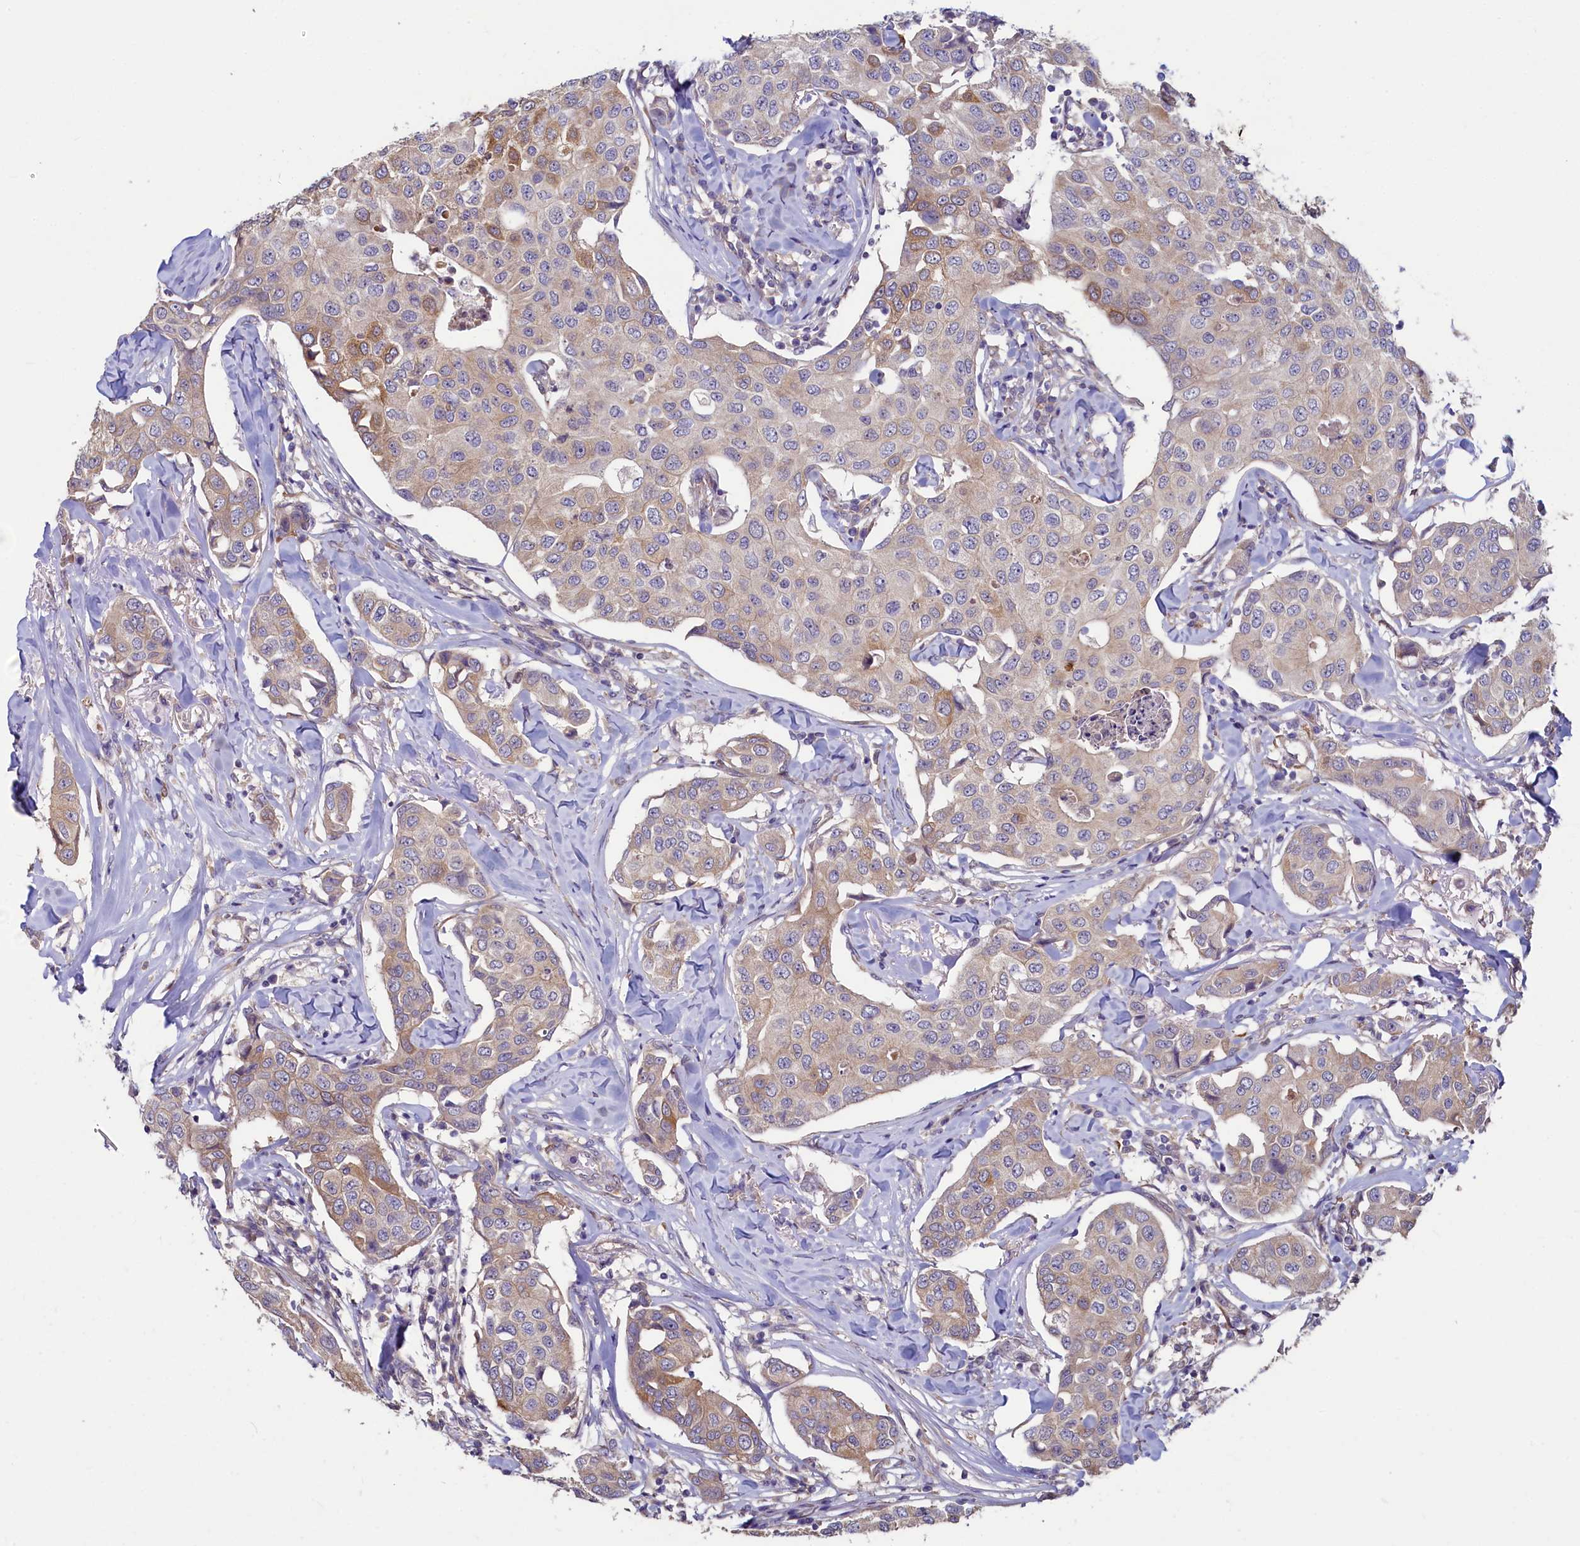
{"staining": {"intensity": "weak", "quantity": ">75%", "location": "cytoplasmic/membranous"}, "tissue": "breast cancer", "cell_type": "Tumor cells", "image_type": "cancer", "snomed": [{"axis": "morphology", "description": "Duct carcinoma"}, {"axis": "topography", "description": "Breast"}], "caption": "A low amount of weak cytoplasmic/membranous positivity is identified in about >75% of tumor cells in breast cancer (intraductal carcinoma) tissue. Using DAB (3,3'-diaminobenzidine) (brown) and hematoxylin (blue) stains, captured at high magnification using brightfield microscopy.", "gene": "SPATA2L", "patient": {"sex": "female", "age": 80}}